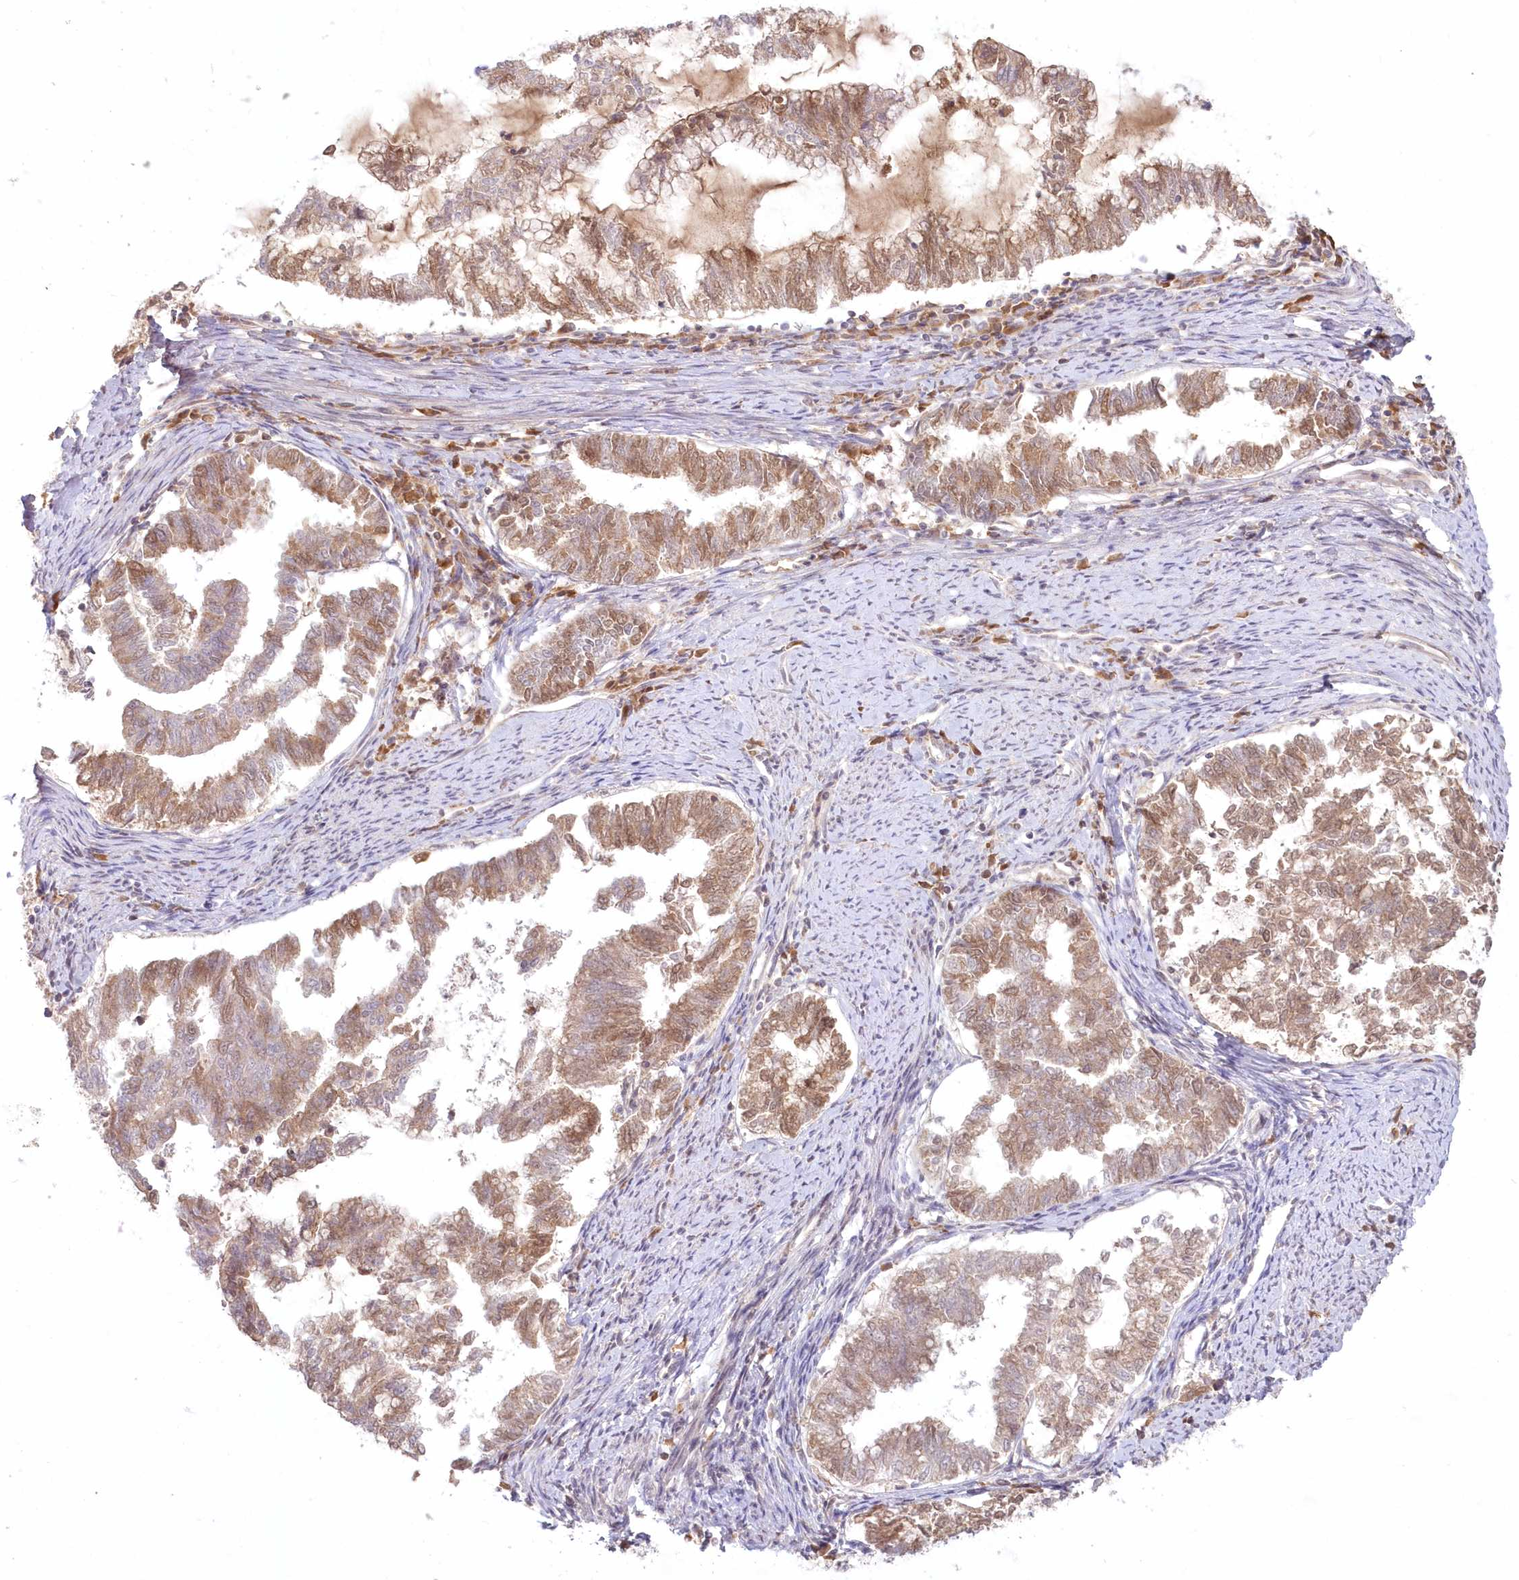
{"staining": {"intensity": "moderate", "quantity": ">75%", "location": "cytoplasmic/membranous,nuclear"}, "tissue": "endometrial cancer", "cell_type": "Tumor cells", "image_type": "cancer", "snomed": [{"axis": "morphology", "description": "Adenocarcinoma, NOS"}, {"axis": "topography", "description": "Endometrium"}], "caption": "Adenocarcinoma (endometrial) stained for a protein (brown) displays moderate cytoplasmic/membranous and nuclear positive expression in approximately >75% of tumor cells.", "gene": "MTMR3", "patient": {"sex": "female", "age": 79}}